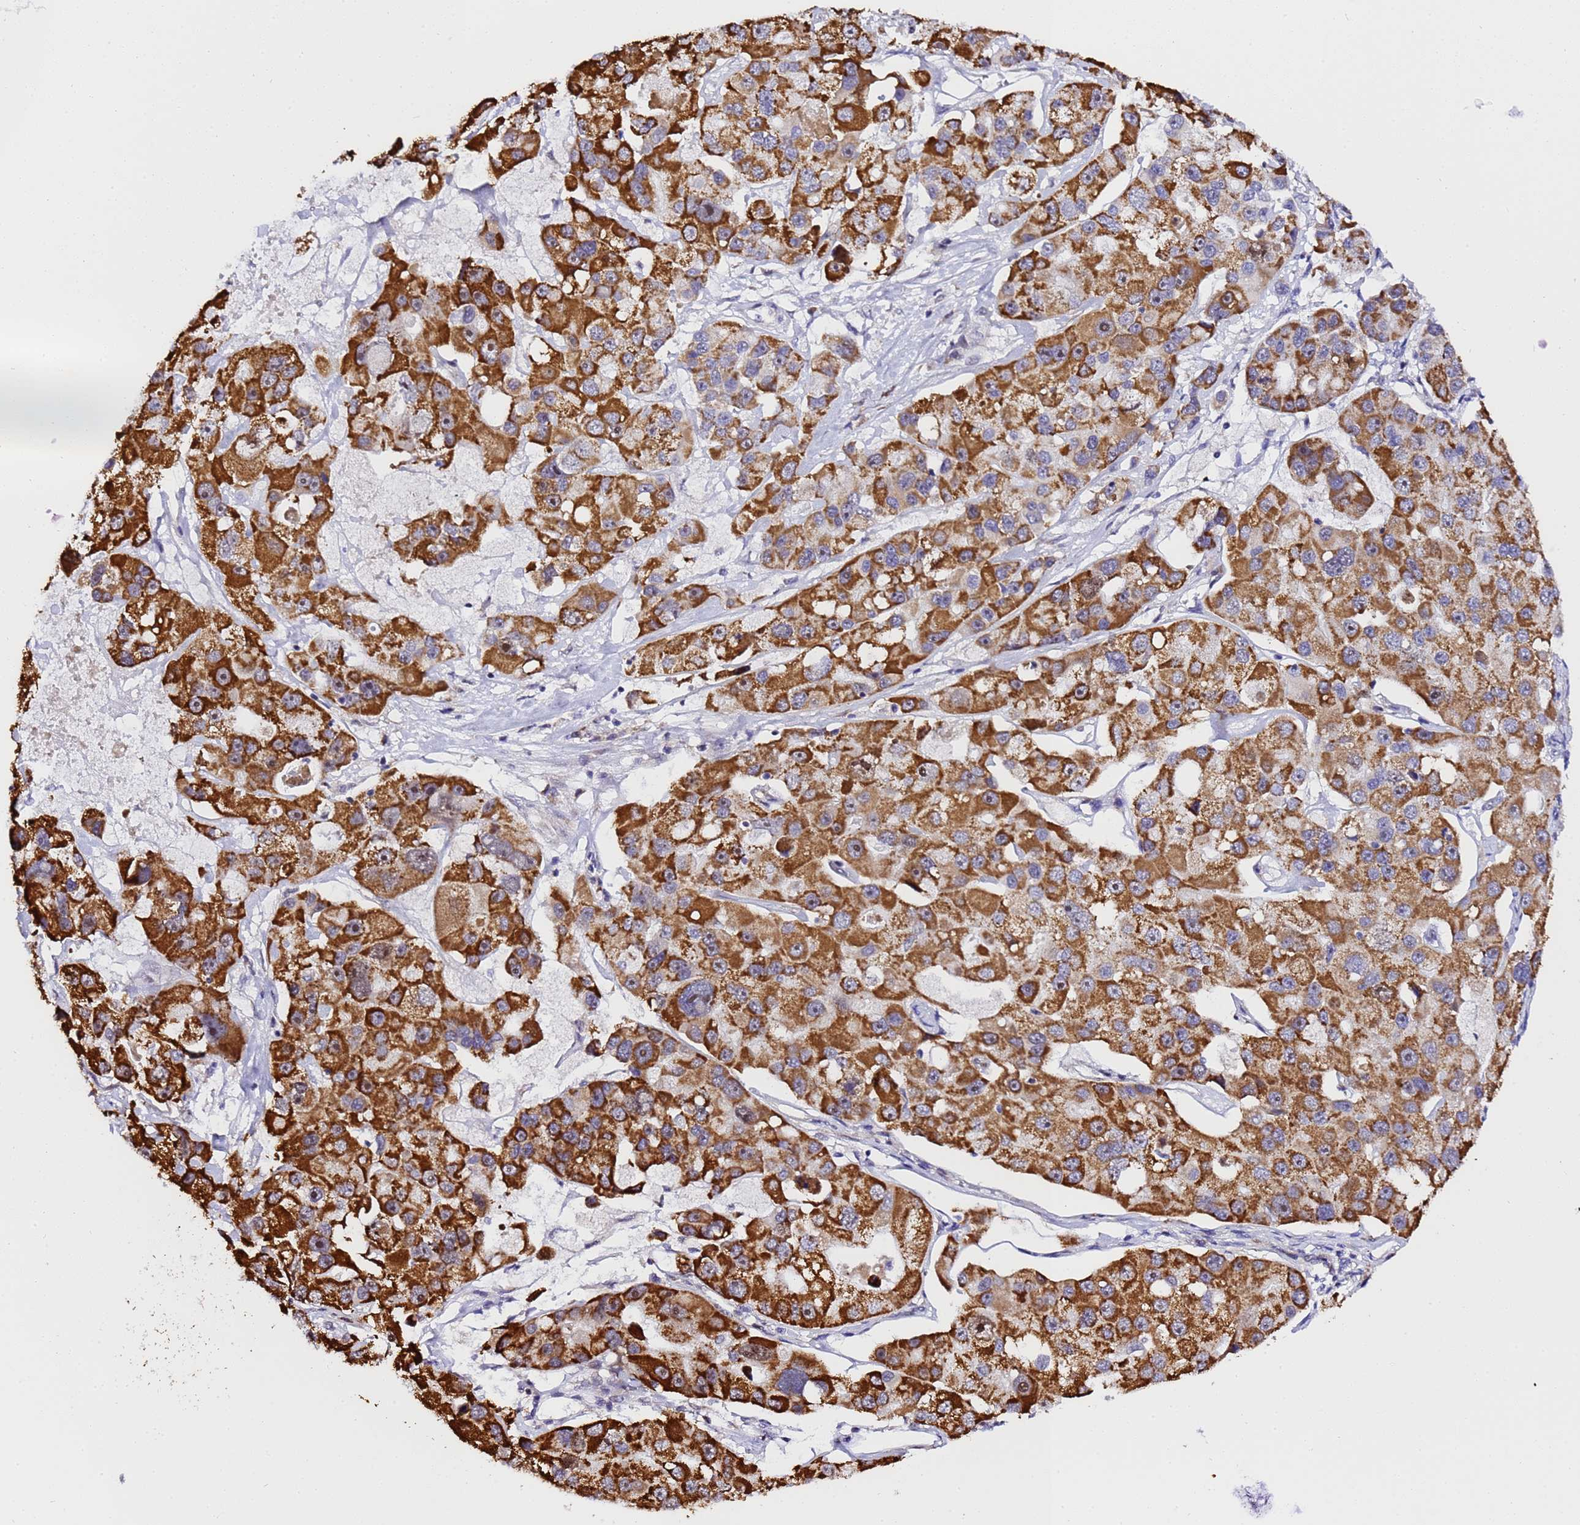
{"staining": {"intensity": "strong", "quantity": ">75%", "location": "cytoplasmic/membranous,nuclear"}, "tissue": "lung cancer", "cell_type": "Tumor cells", "image_type": "cancer", "snomed": [{"axis": "morphology", "description": "Adenocarcinoma, NOS"}, {"axis": "topography", "description": "Lung"}], "caption": "Immunohistochemistry of lung cancer (adenocarcinoma) exhibits high levels of strong cytoplasmic/membranous and nuclear expression in approximately >75% of tumor cells.", "gene": "SLX4IP", "patient": {"sex": "female", "age": 54}}